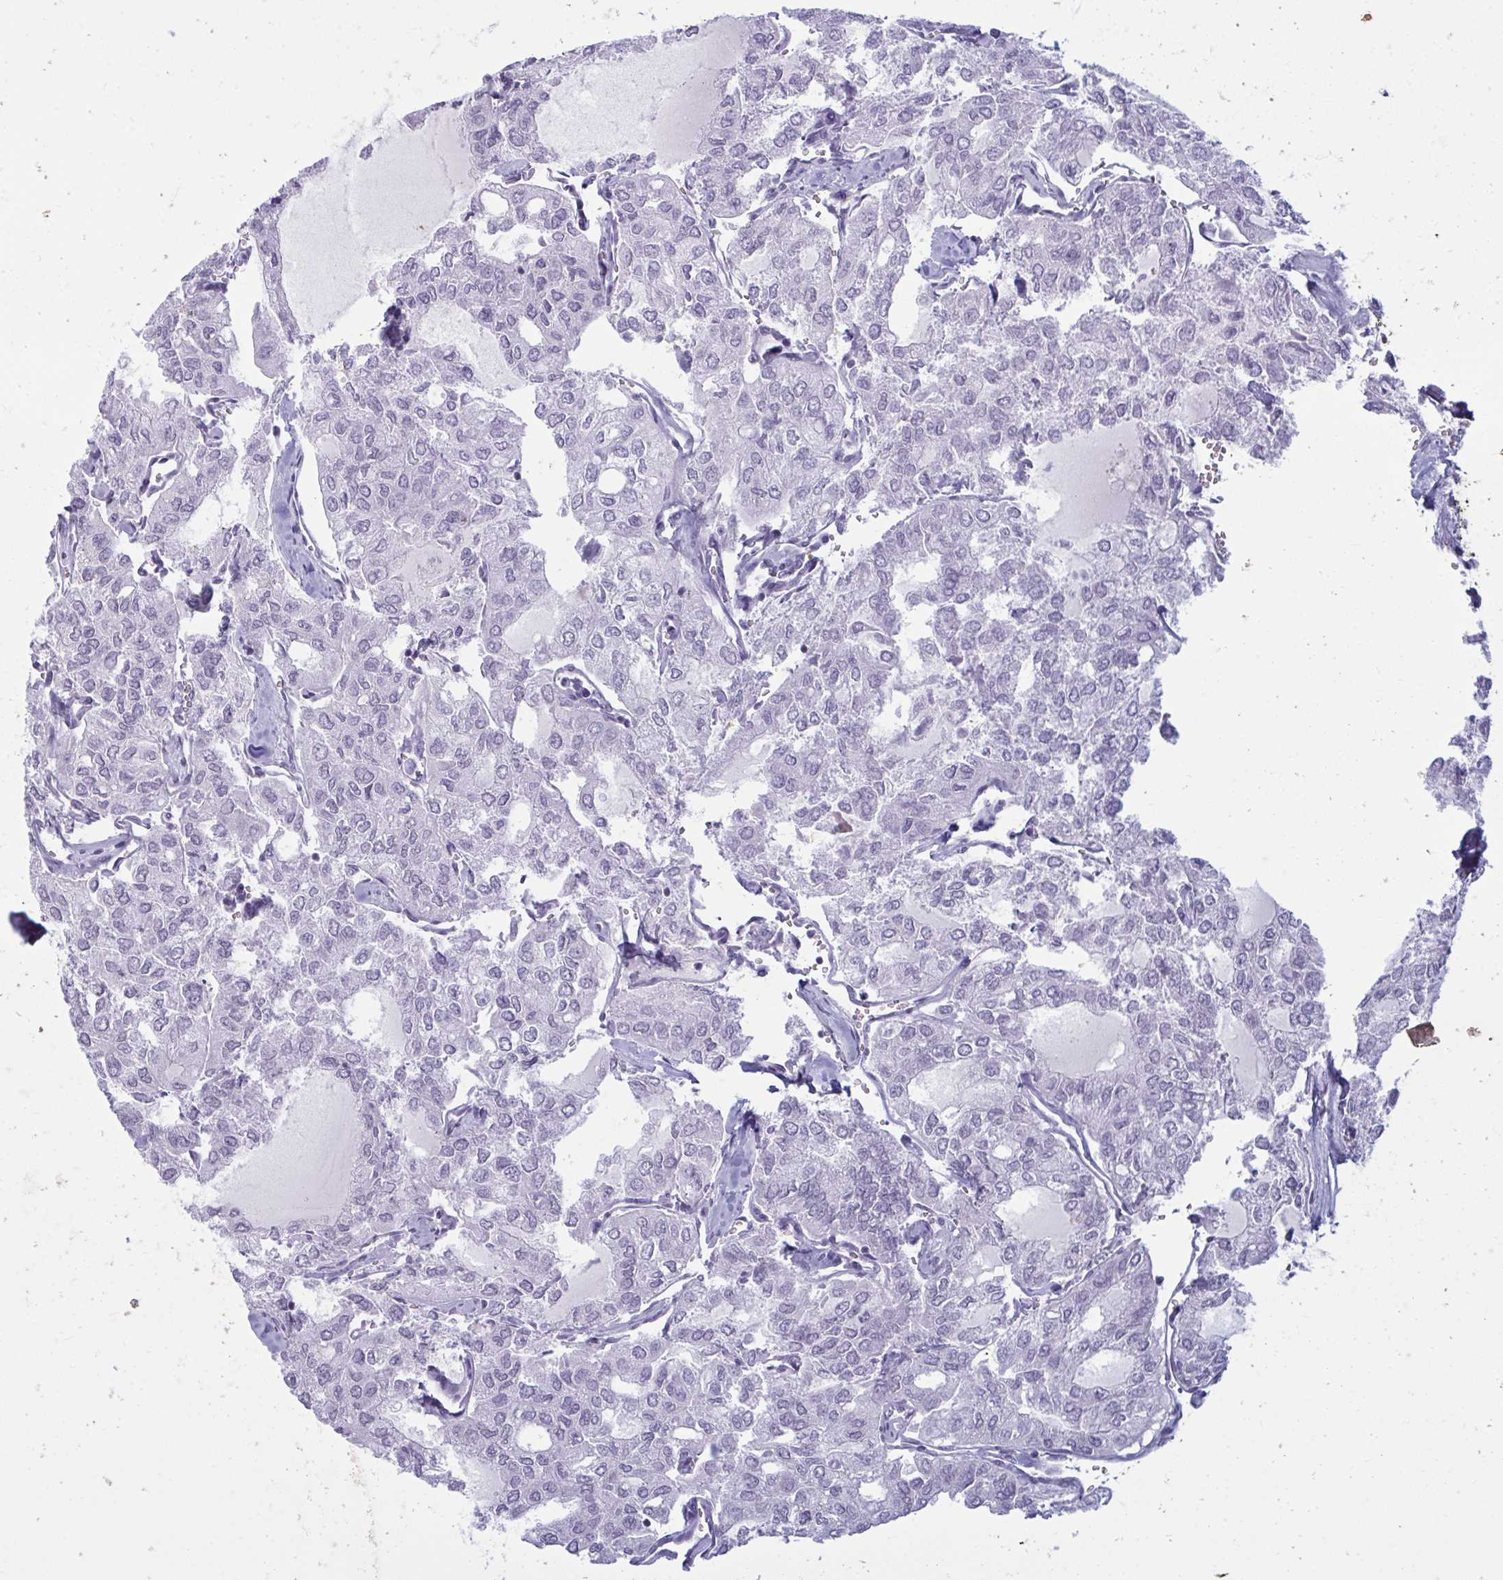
{"staining": {"intensity": "negative", "quantity": "none", "location": "none"}, "tissue": "thyroid cancer", "cell_type": "Tumor cells", "image_type": "cancer", "snomed": [{"axis": "morphology", "description": "Follicular adenoma carcinoma, NOS"}, {"axis": "topography", "description": "Thyroid gland"}], "caption": "The histopathology image reveals no significant expression in tumor cells of thyroid cancer.", "gene": "TBC1D4", "patient": {"sex": "male", "age": 75}}